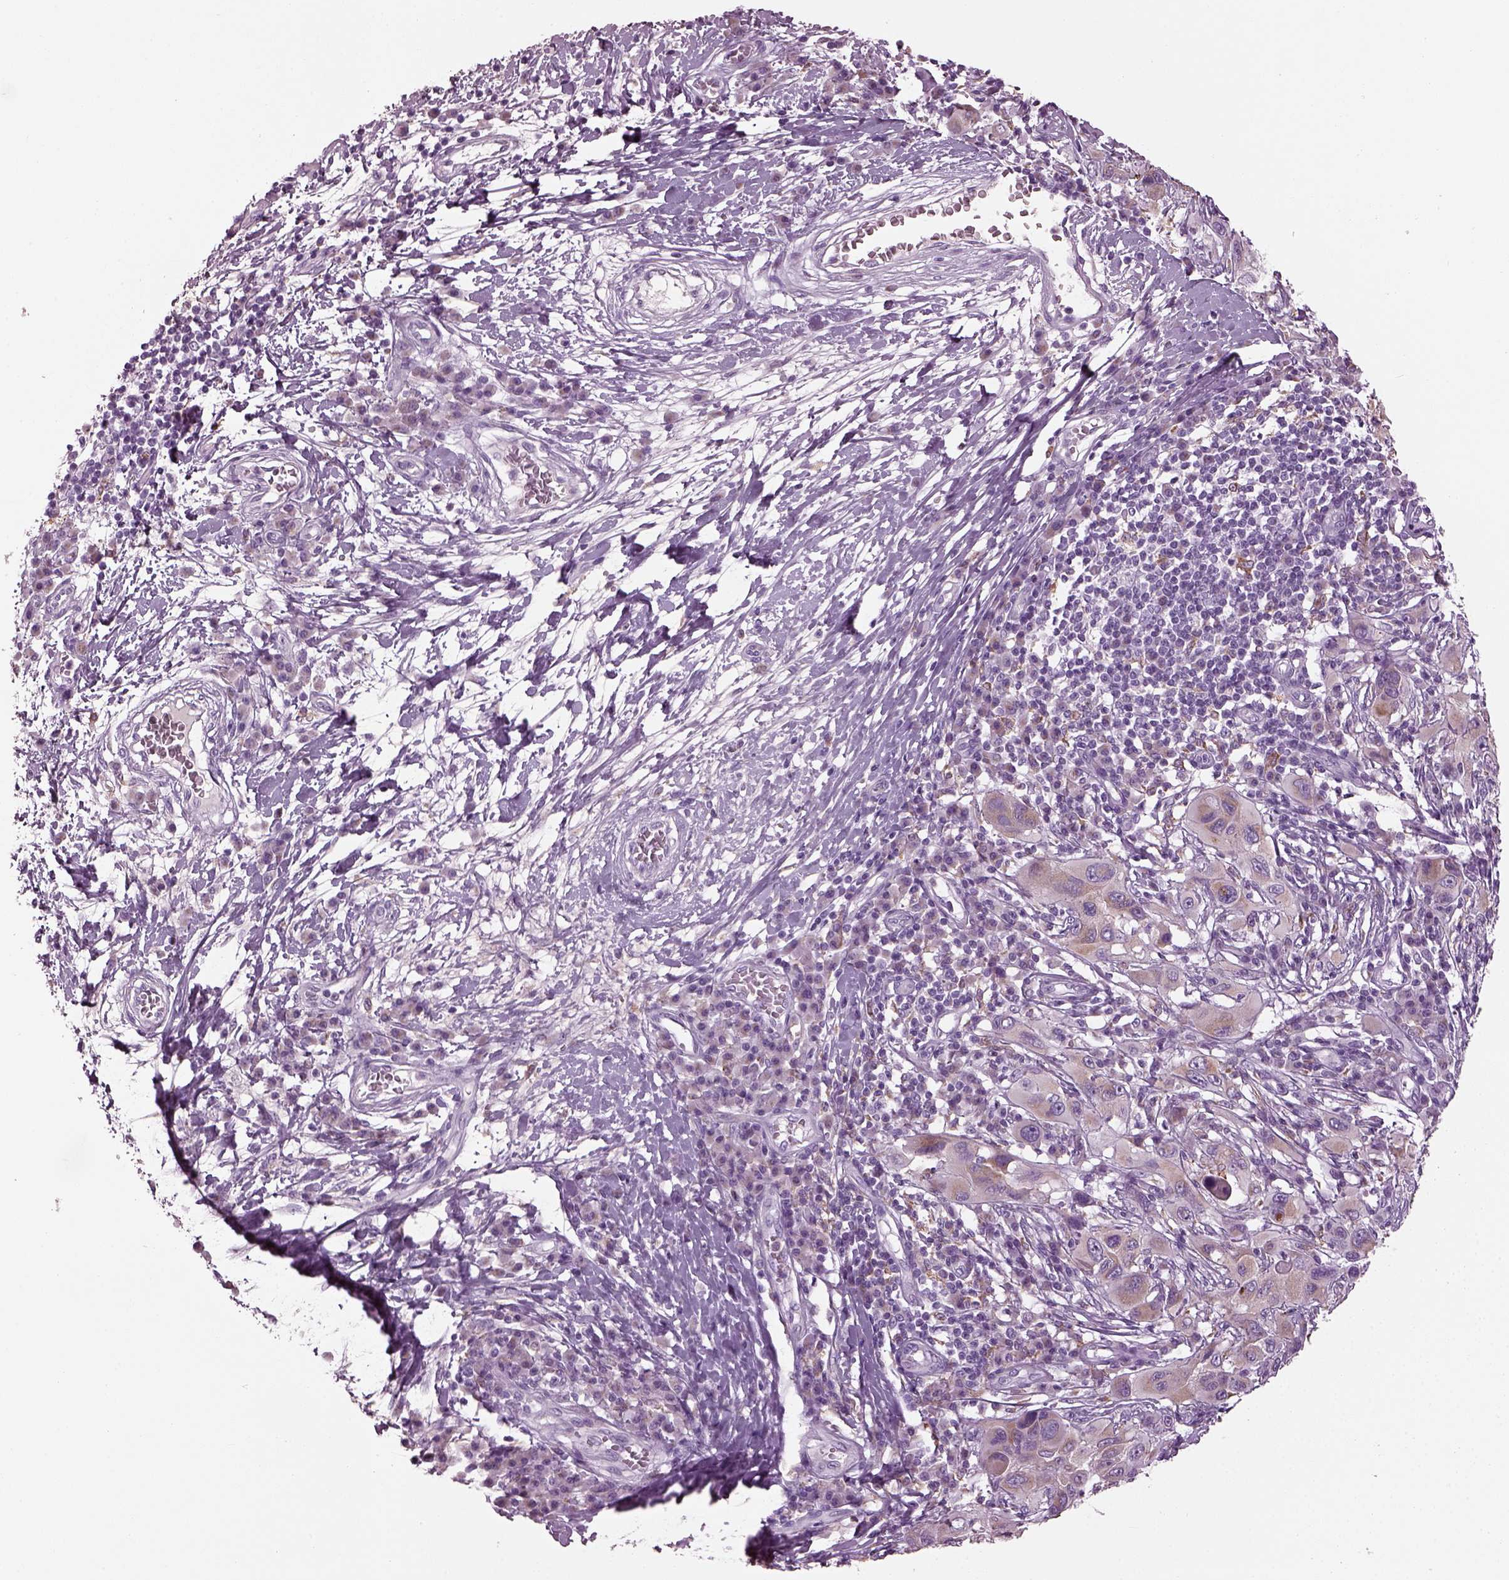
{"staining": {"intensity": "weak", "quantity": ">75%", "location": "cytoplasmic/membranous"}, "tissue": "melanoma", "cell_type": "Tumor cells", "image_type": "cancer", "snomed": [{"axis": "morphology", "description": "Malignant melanoma, NOS"}, {"axis": "topography", "description": "Skin"}], "caption": "Immunohistochemical staining of melanoma demonstrates low levels of weak cytoplasmic/membranous positivity in about >75% of tumor cells.", "gene": "TMEM231", "patient": {"sex": "male", "age": 53}}